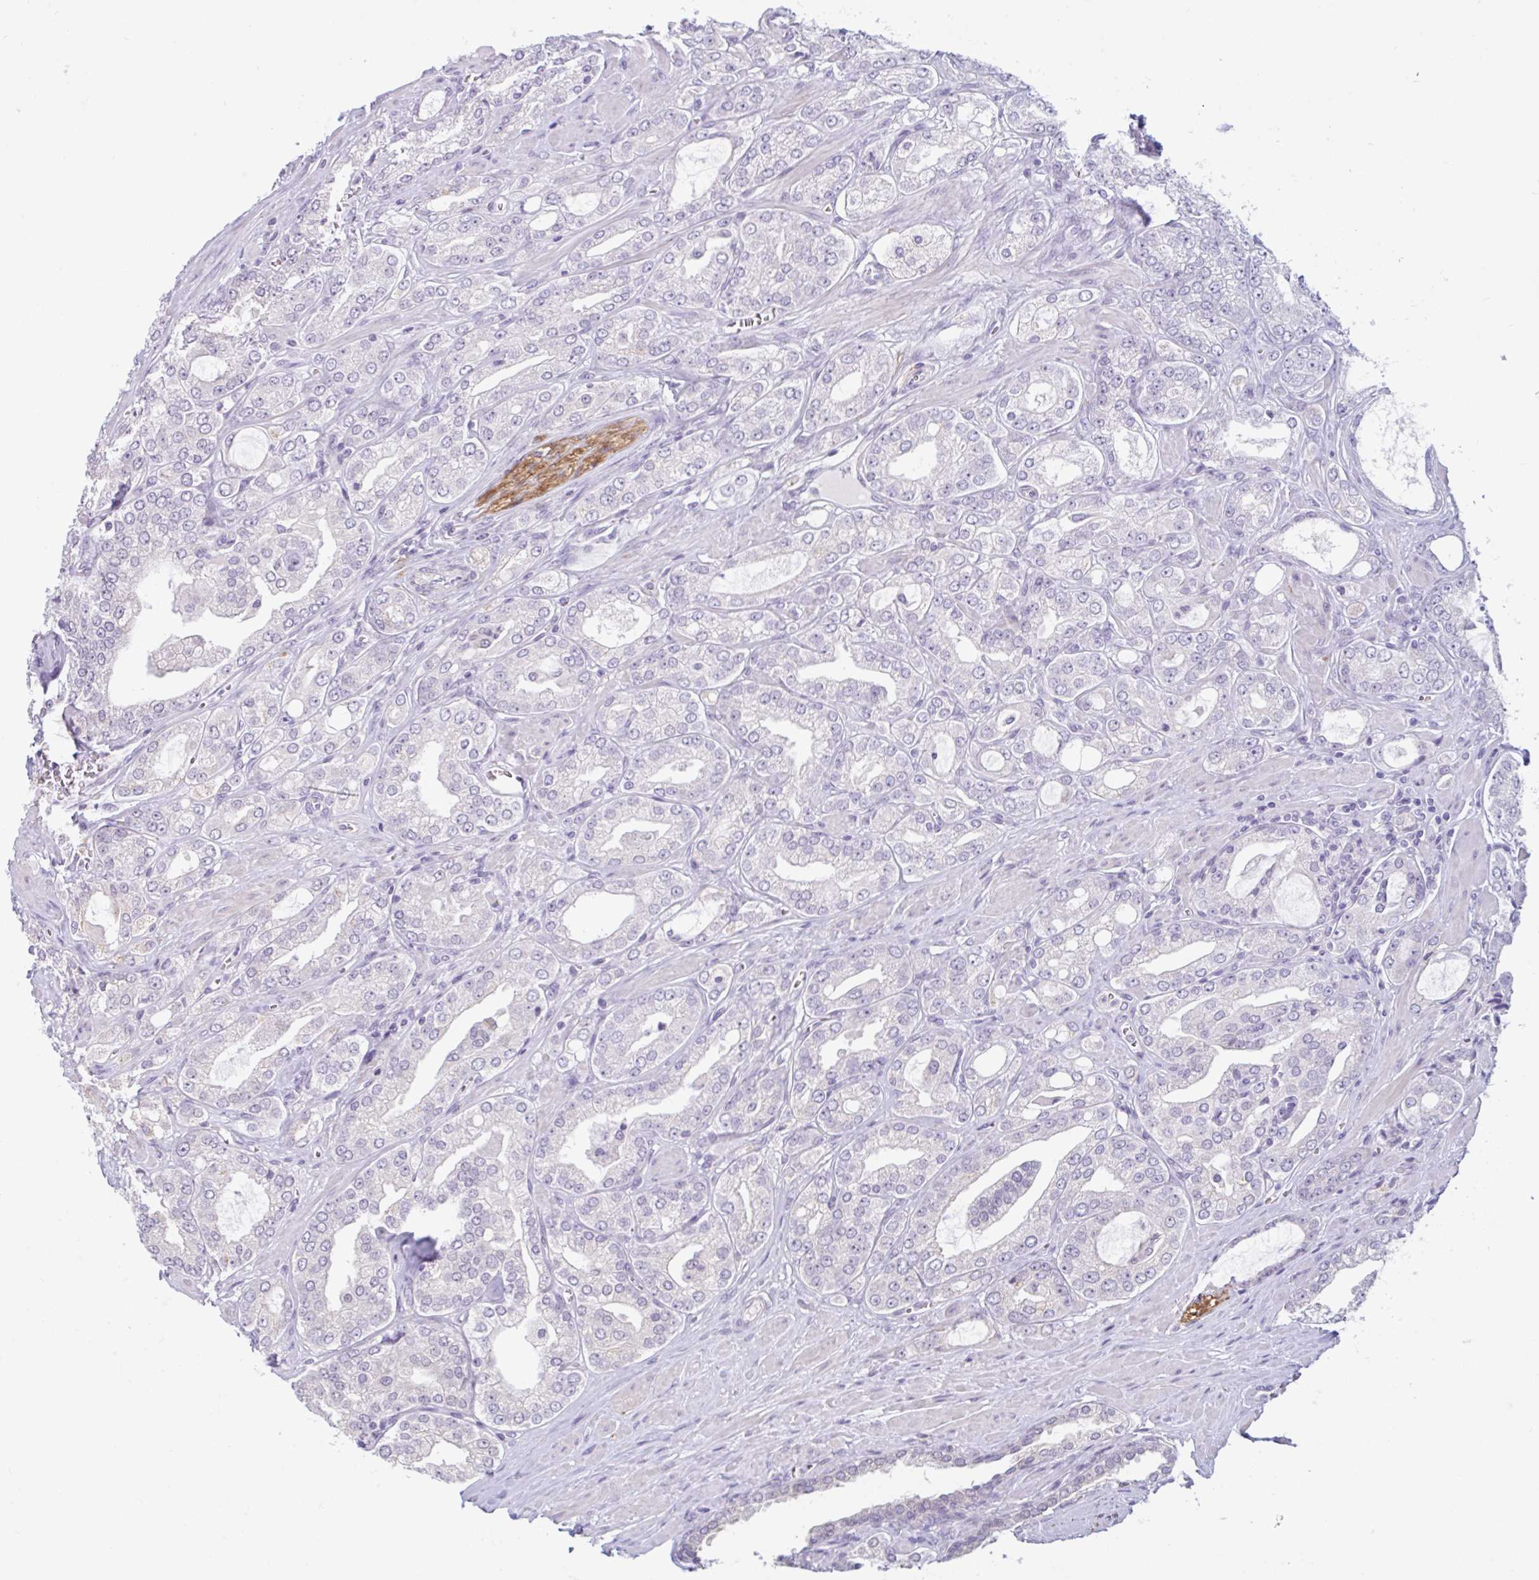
{"staining": {"intensity": "negative", "quantity": "none", "location": "none"}, "tissue": "prostate cancer", "cell_type": "Tumor cells", "image_type": "cancer", "snomed": [{"axis": "morphology", "description": "Adenocarcinoma, High grade"}, {"axis": "topography", "description": "Prostate"}], "caption": "A high-resolution photomicrograph shows immunohistochemistry (IHC) staining of prostate cancer, which exhibits no significant expression in tumor cells.", "gene": "CDH19", "patient": {"sex": "male", "age": 66}}